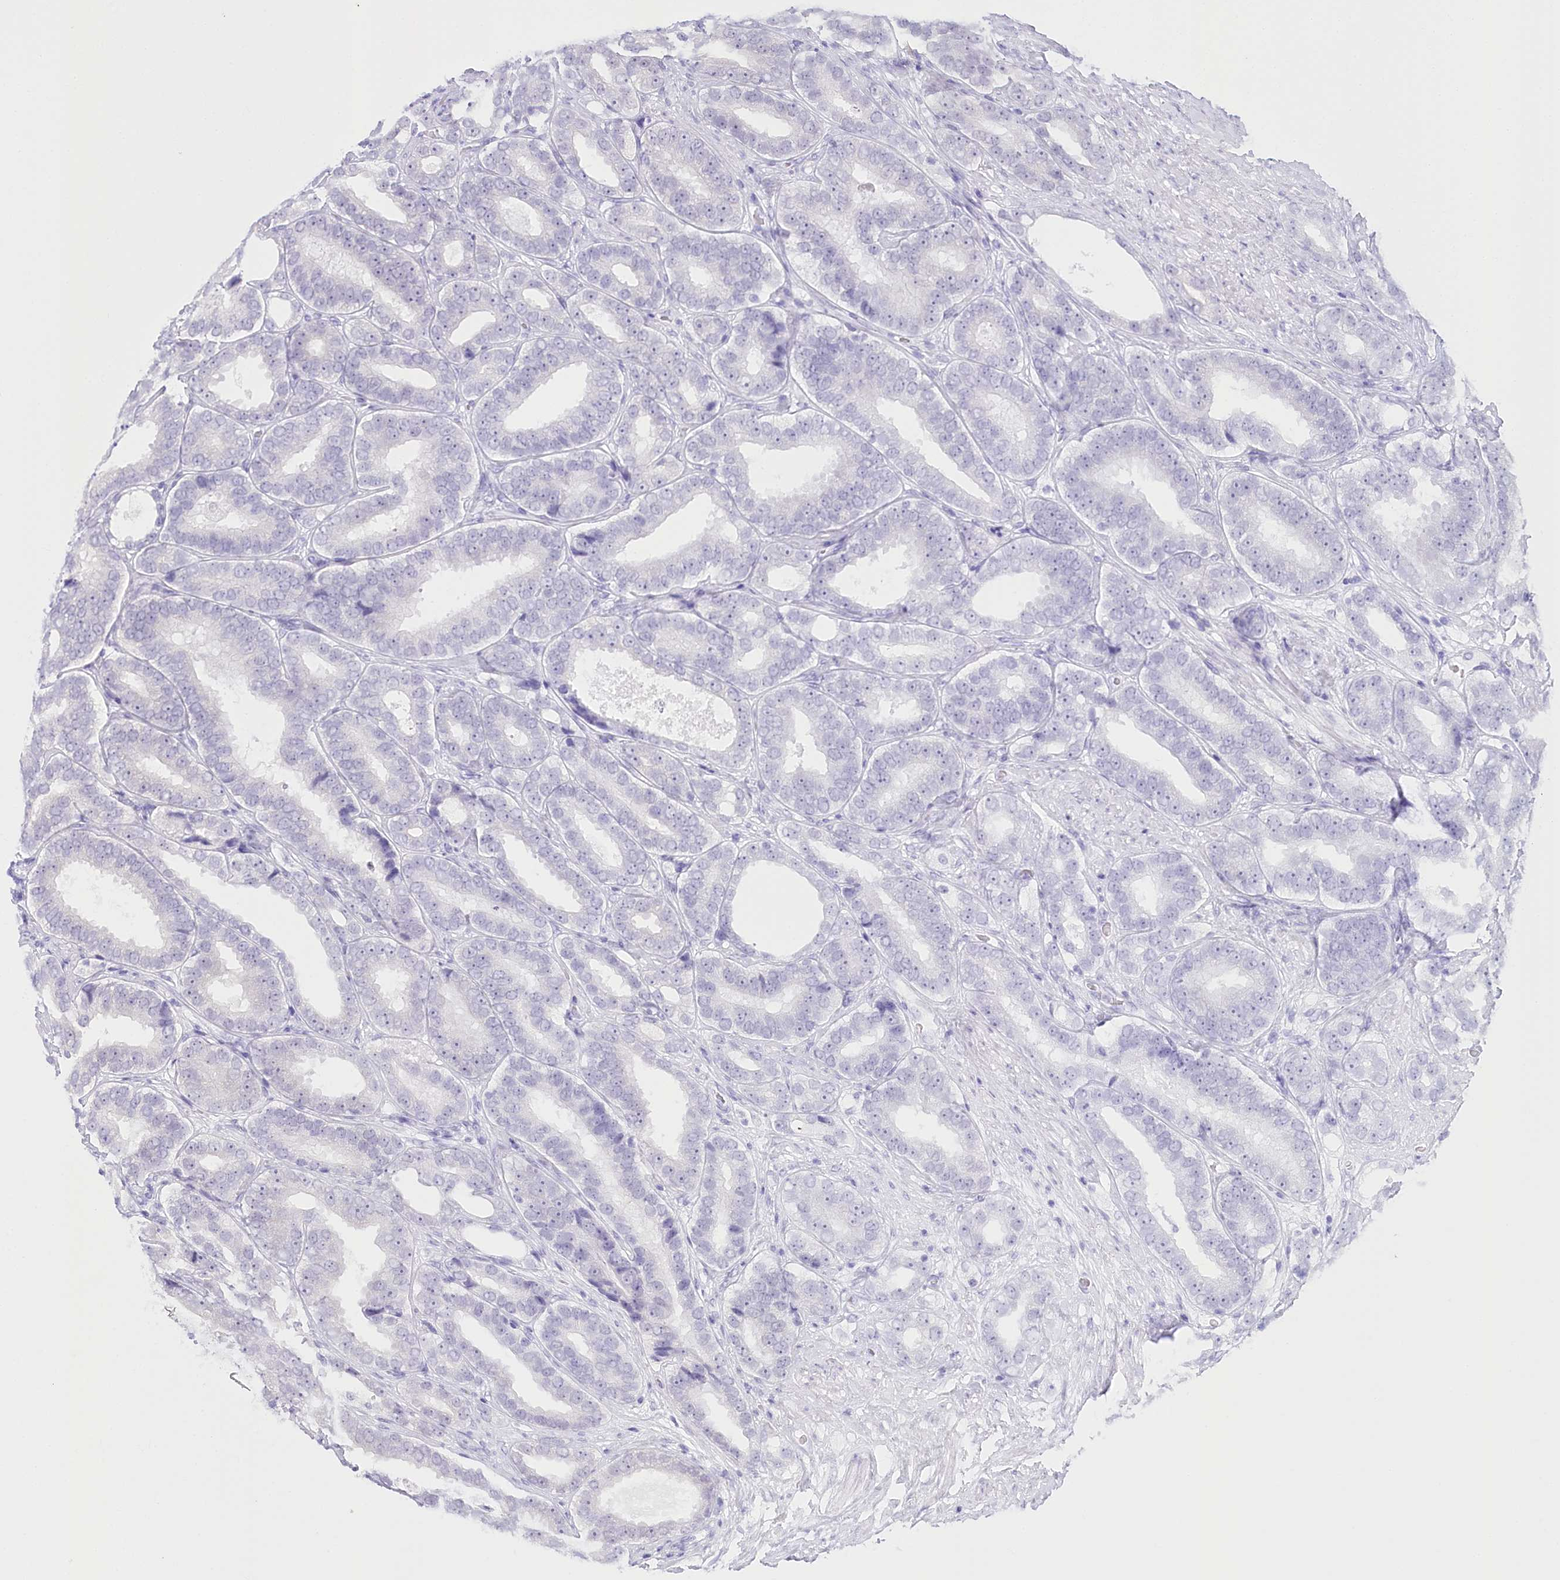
{"staining": {"intensity": "weak", "quantity": "<25%", "location": "cytoplasmic/membranous,nuclear"}, "tissue": "prostate cancer", "cell_type": "Tumor cells", "image_type": "cancer", "snomed": [{"axis": "morphology", "description": "Adenocarcinoma, High grade"}, {"axis": "topography", "description": "Prostate"}], "caption": "Immunohistochemistry (IHC) micrograph of prostate cancer stained for a protein (brown), which reveals no expression in tumor cells.", "gene": "PYURF", "patient": {"sex": "male", "age": 56}}